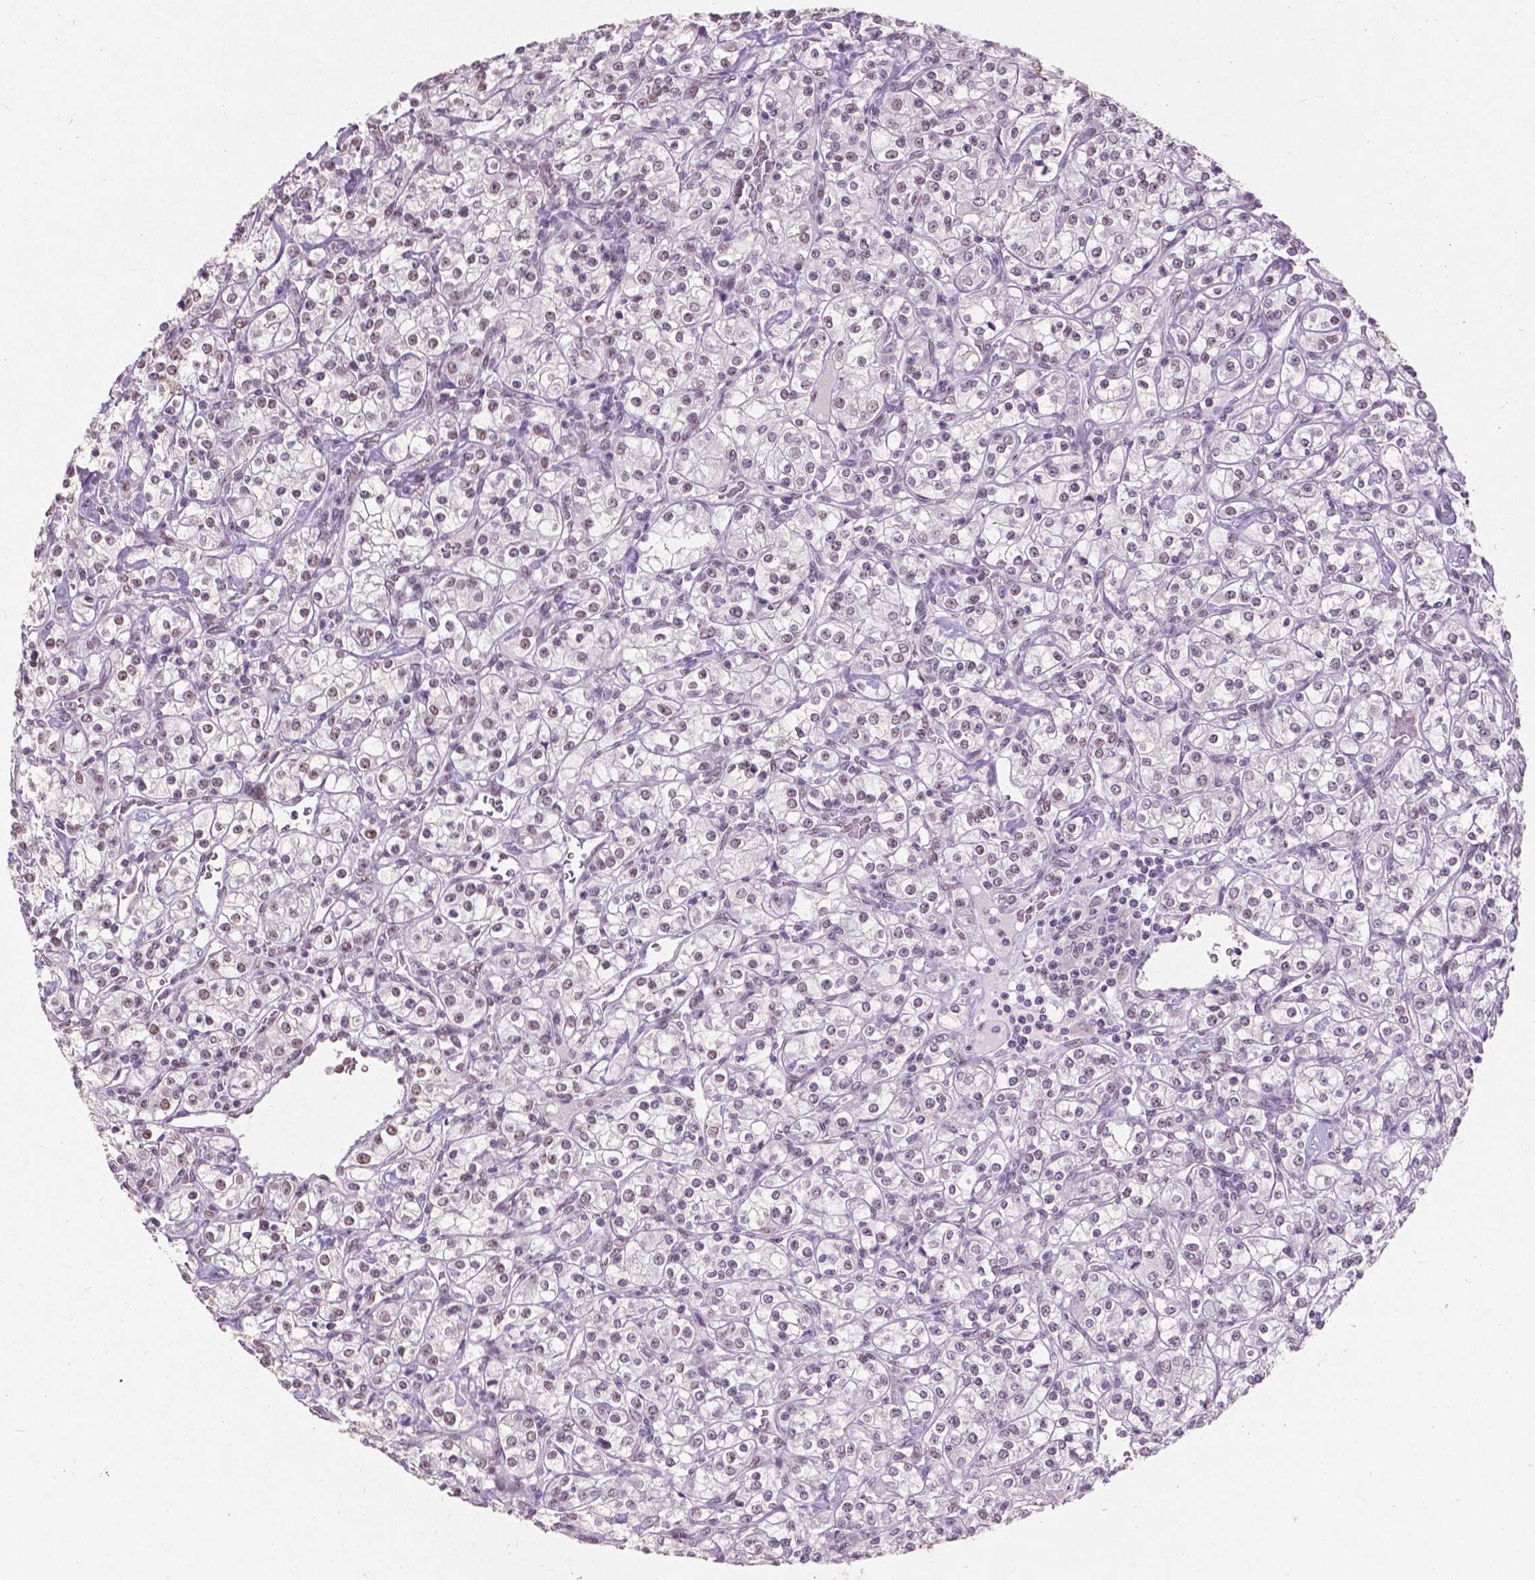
{"staining": {"intensity": "negative", "quantity": "none", "location": "none"}, "tissue": "renal cancer", "cell_type": "Tumor cells", "image_type": "cancer", "snomed": [{"axis": "morphology", "description": "Adenocarcinoma, NOS"}, {"axis": "topography", "description": "Kidney"}], "caption": "A high-resolution photomicrograph shows IHC staining of renal cancer, which reveals no significant staining in tumor cells. (DAB (3,3'-diaminobenzidine) IHC, high magnification).", "gene": "COIL", "patient": {"sex": "male", "age": 77}}